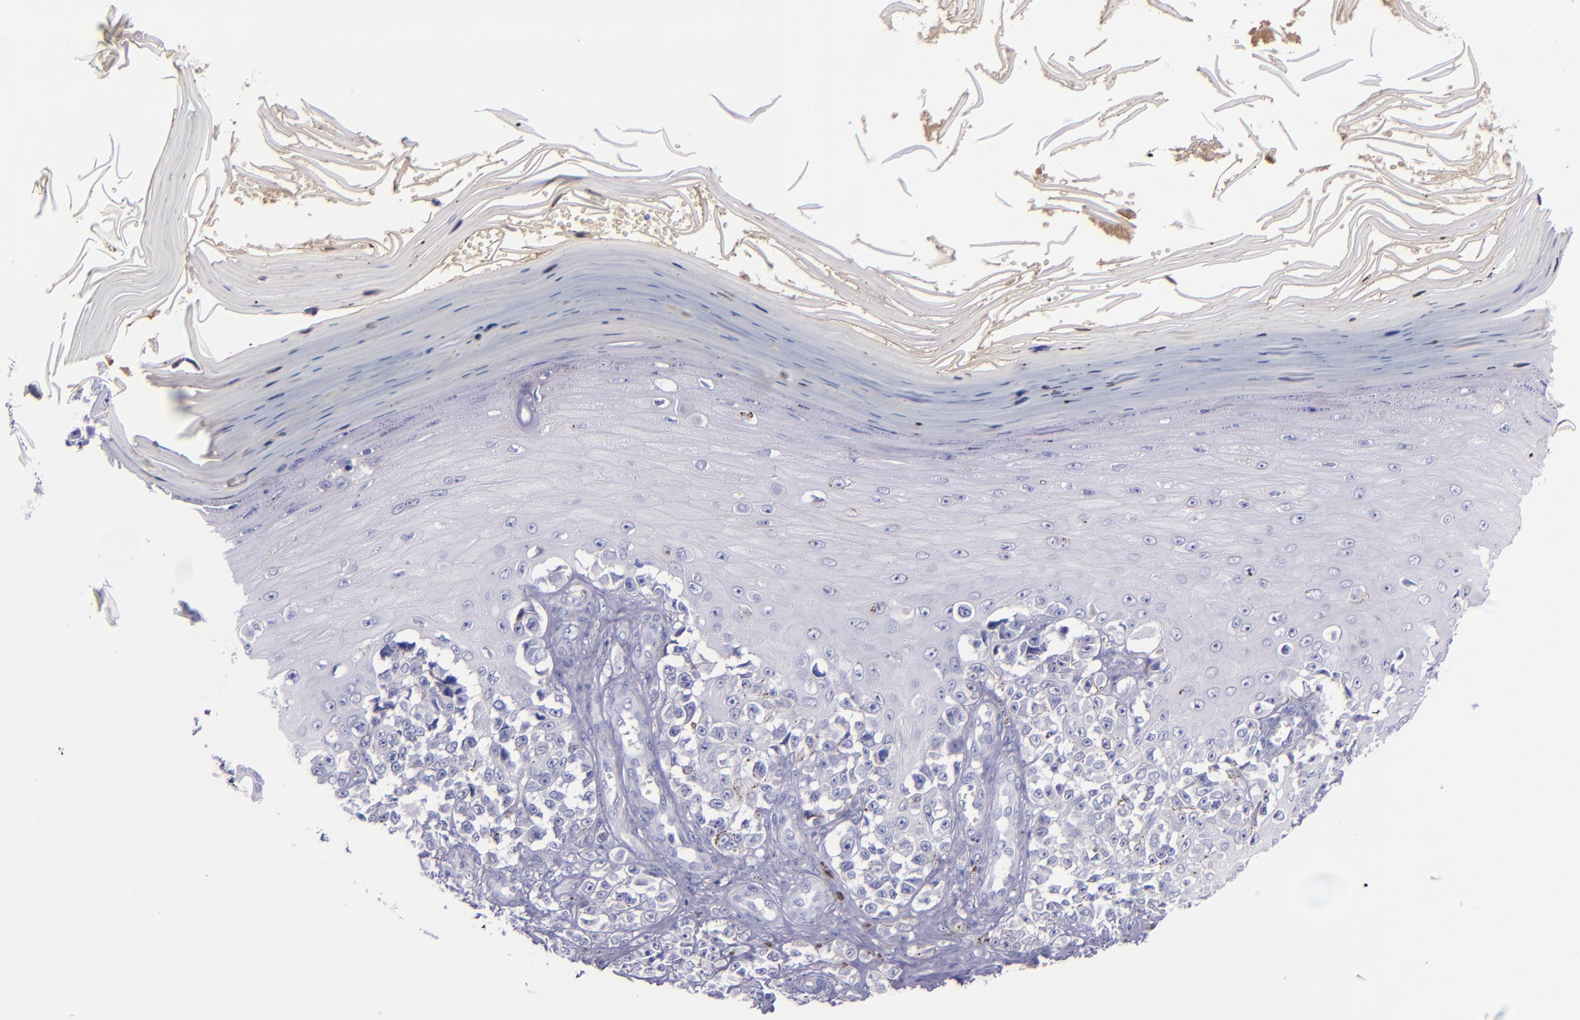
{"staining": {"intensity": "negative", "quantity": "none", "location": "none"}, "tissue": "melanoma", "cell_type": "Tumor cells", "image_type": "cancer", "snomed": [{"axis": "morphology", "description": "Malignant melanoma, NOS"}, {"axis": "topography", "description": "Skin"}], "caption": "A high-resolution histopathology image shows immunohistochemistry (IHC) staining of malignant melanoma, which displays no significant expression in tumor cells.", "gene": "KNG1", "patient": {"sex": "female", "age": 82}}